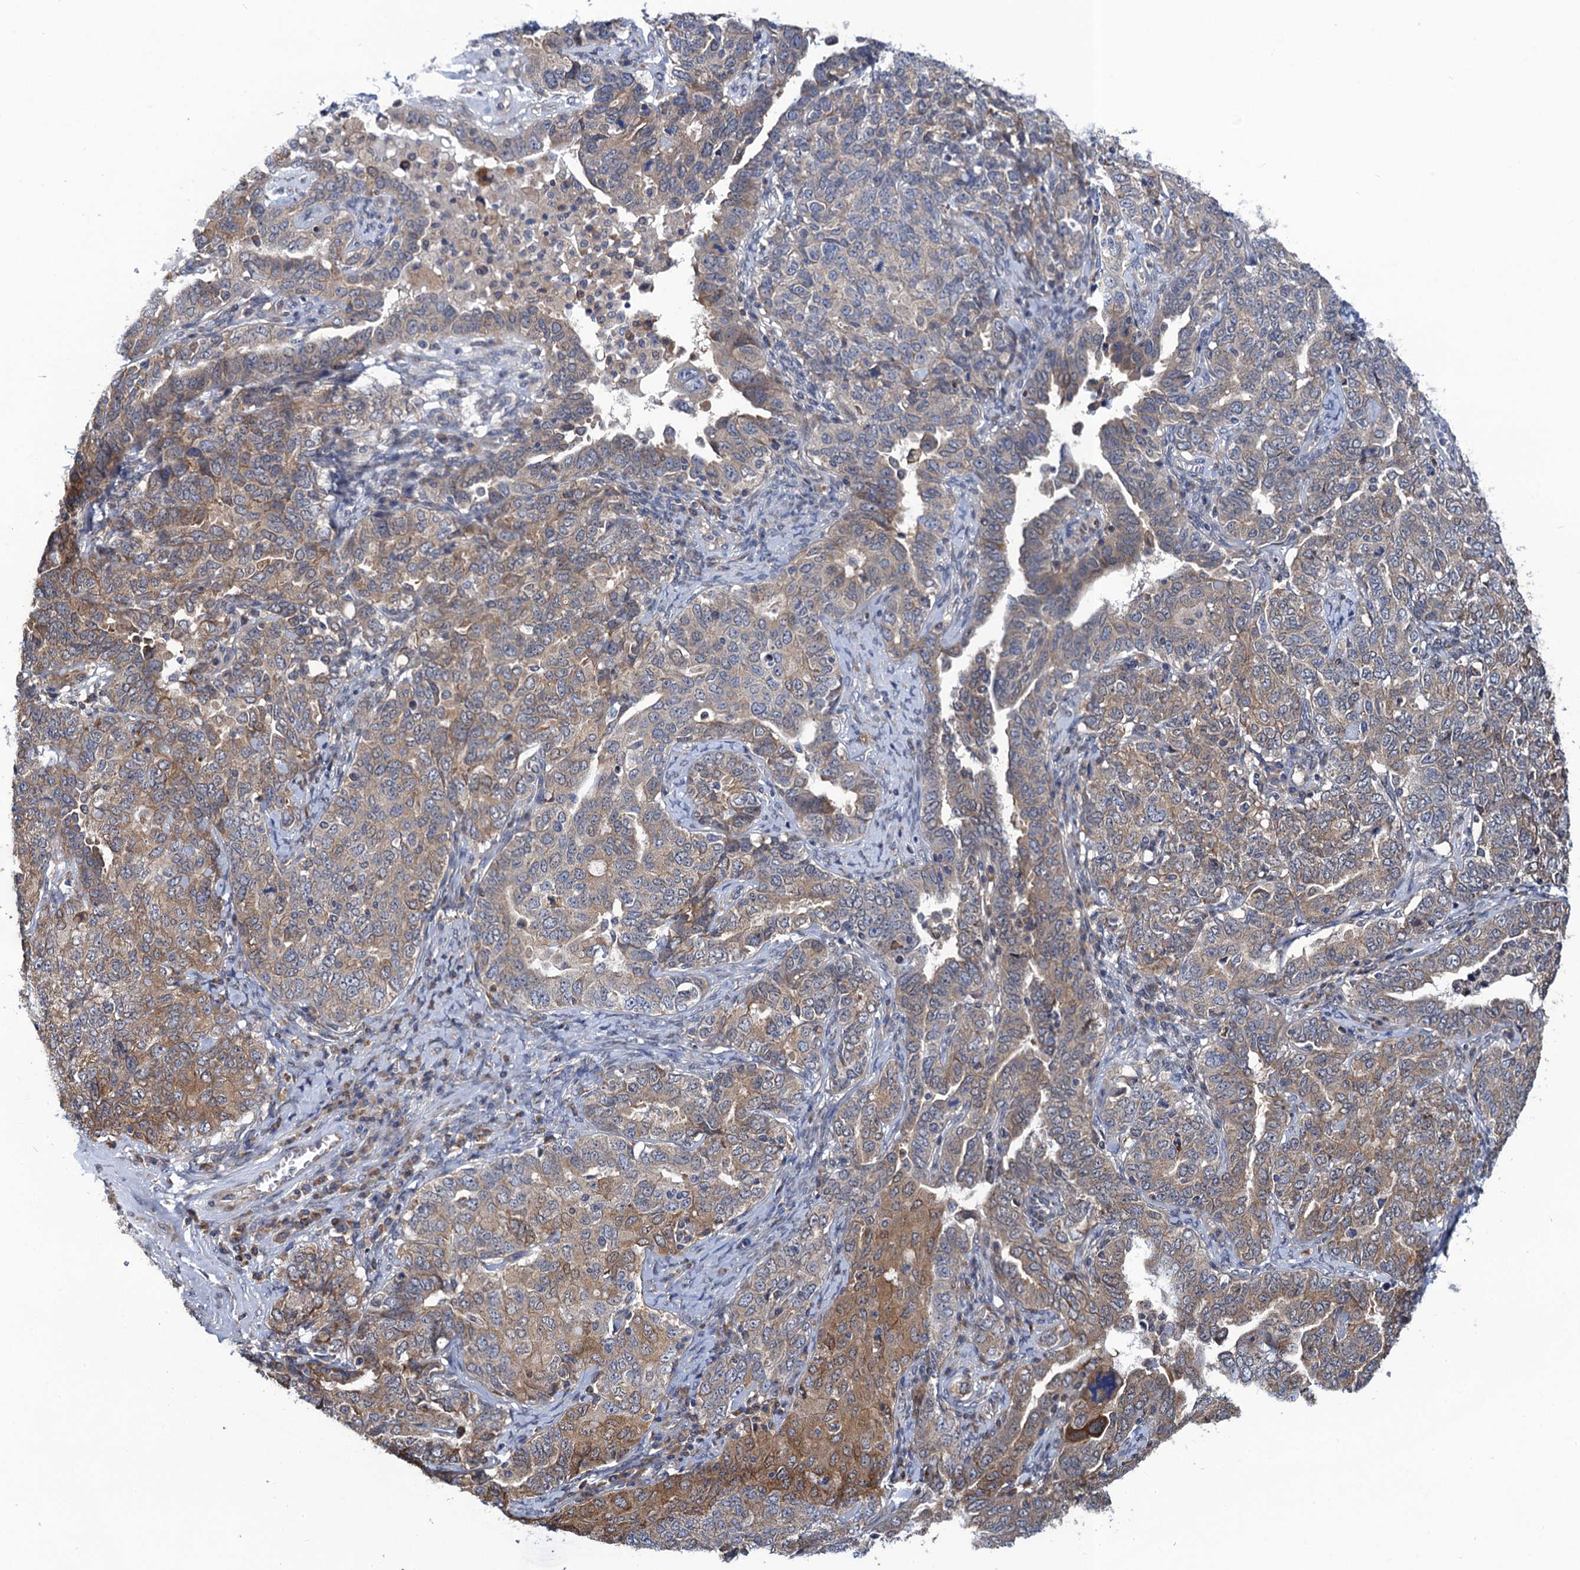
{"staining": {"intensity": "weak", "quantity": "25%-75%", "location": "cytoplasmic/membranous"}, "tissue": "ovarian cancer", "cell_type": "Tumor cells", "image_type": "cancer", "snomed": [{"axis": "morphology", "description": "Carcinoma, endometroid"}, {"axis": "topography", "description": "Ovary"}], "caption": "Weak cytoplasmic/membranous staining for a protein is seen in about 25%-75% of tumor cells of ovarian endometroid carcinoma using IHC.", "gene": "PGLS", "patient": {"sex": "female", "age": 62}}